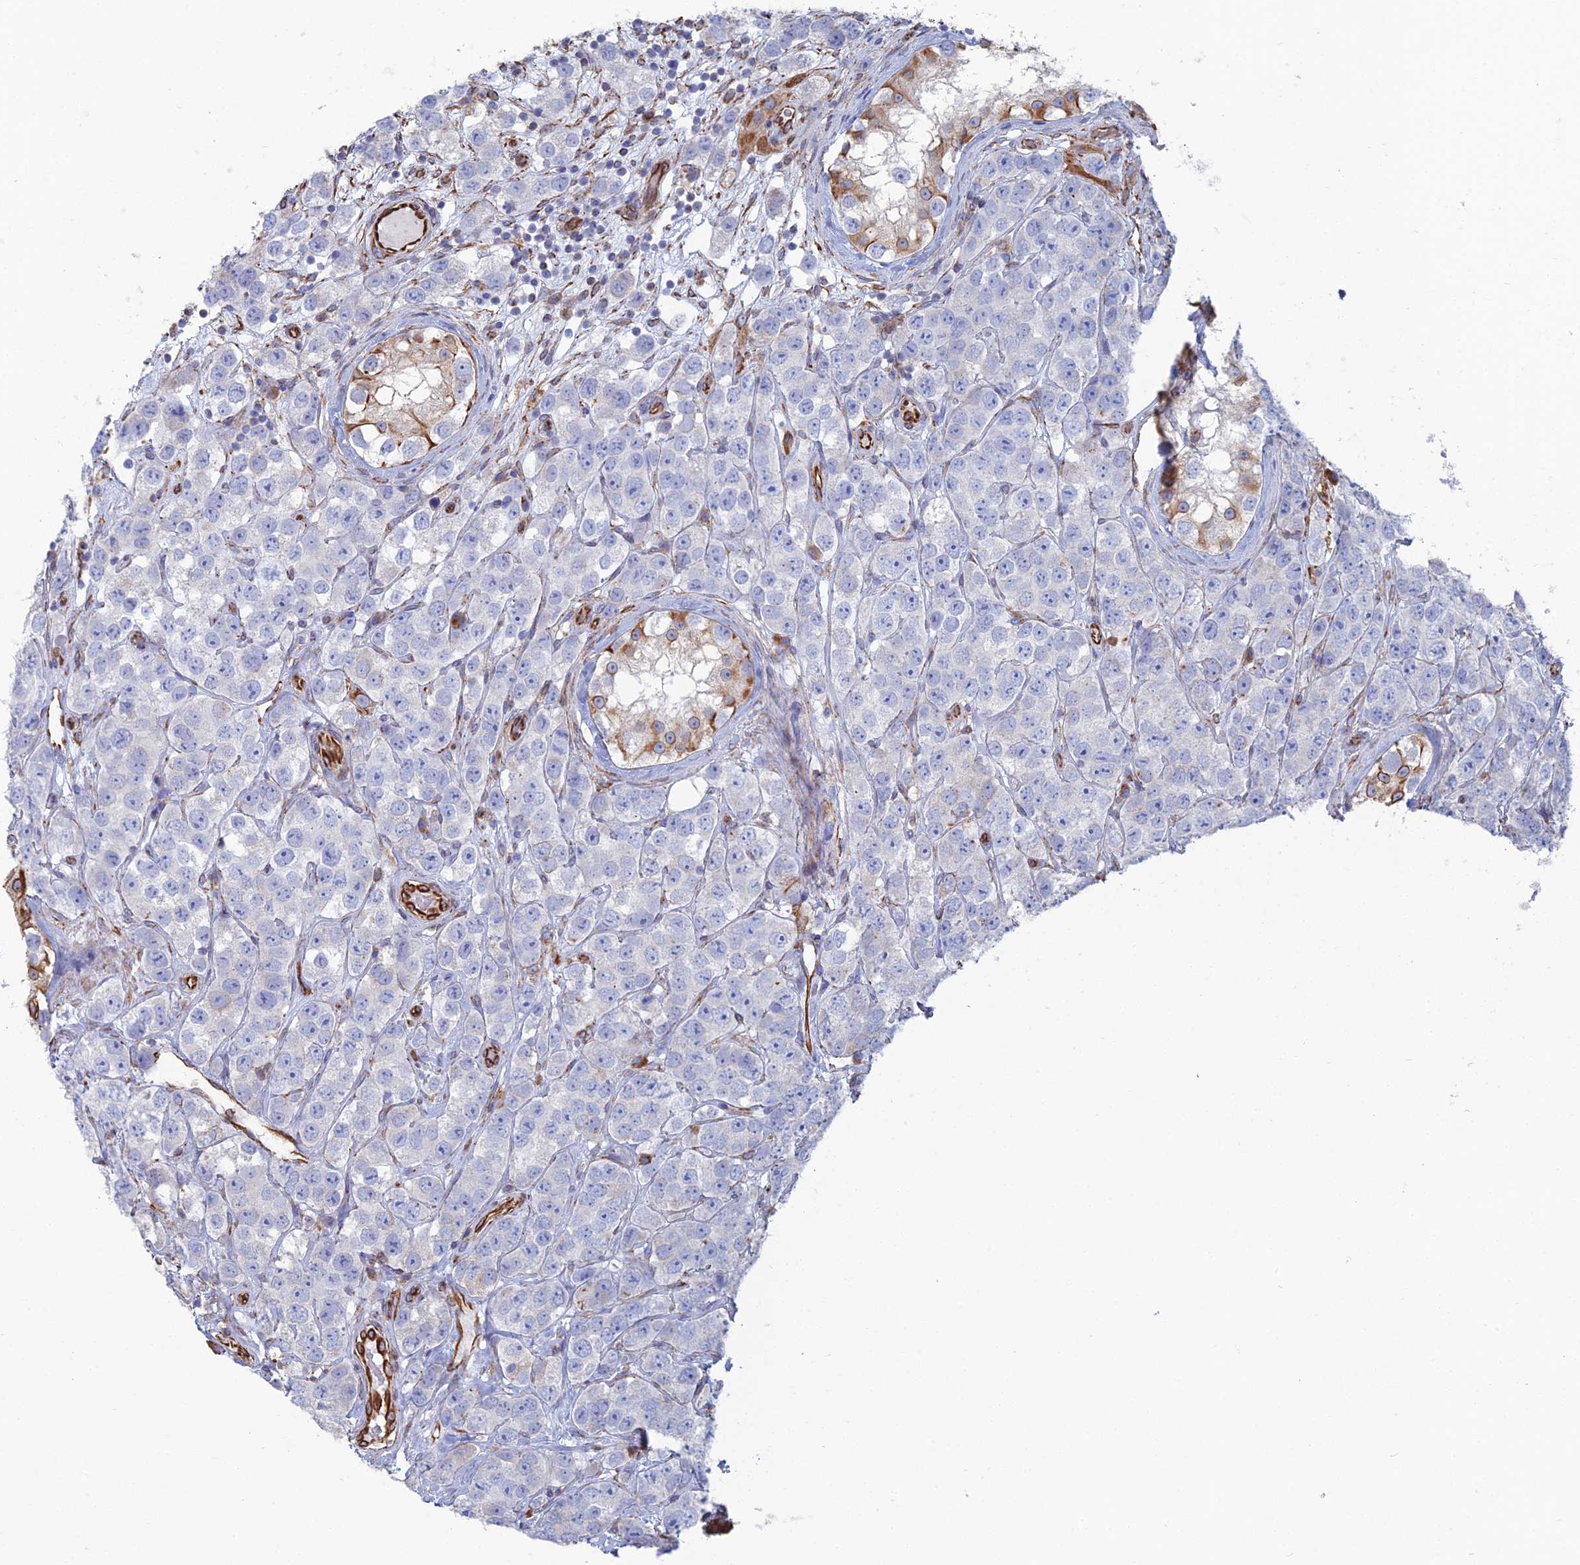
{"staining": {"intensity": "negative", "quantity": "none", "location": "none"}, "tissue": "testis cancer", "cell_type": "Tumor cells", "image_type": "cancer", "snomed": [{"axis": "morphology", "description": "Seminoma, NOS"}, {"axis": "topography", "description": "Testis"}], "caption": "Histopathology image shows no protein expression in tumor cells of testis seminoma tissue. (DAB (3,3'-diaminobenzidine) immunohistochemistry with hematoxylin counter stain).", "gene": "CLVS2", "patient": {"sex": "male", "age": 28}}